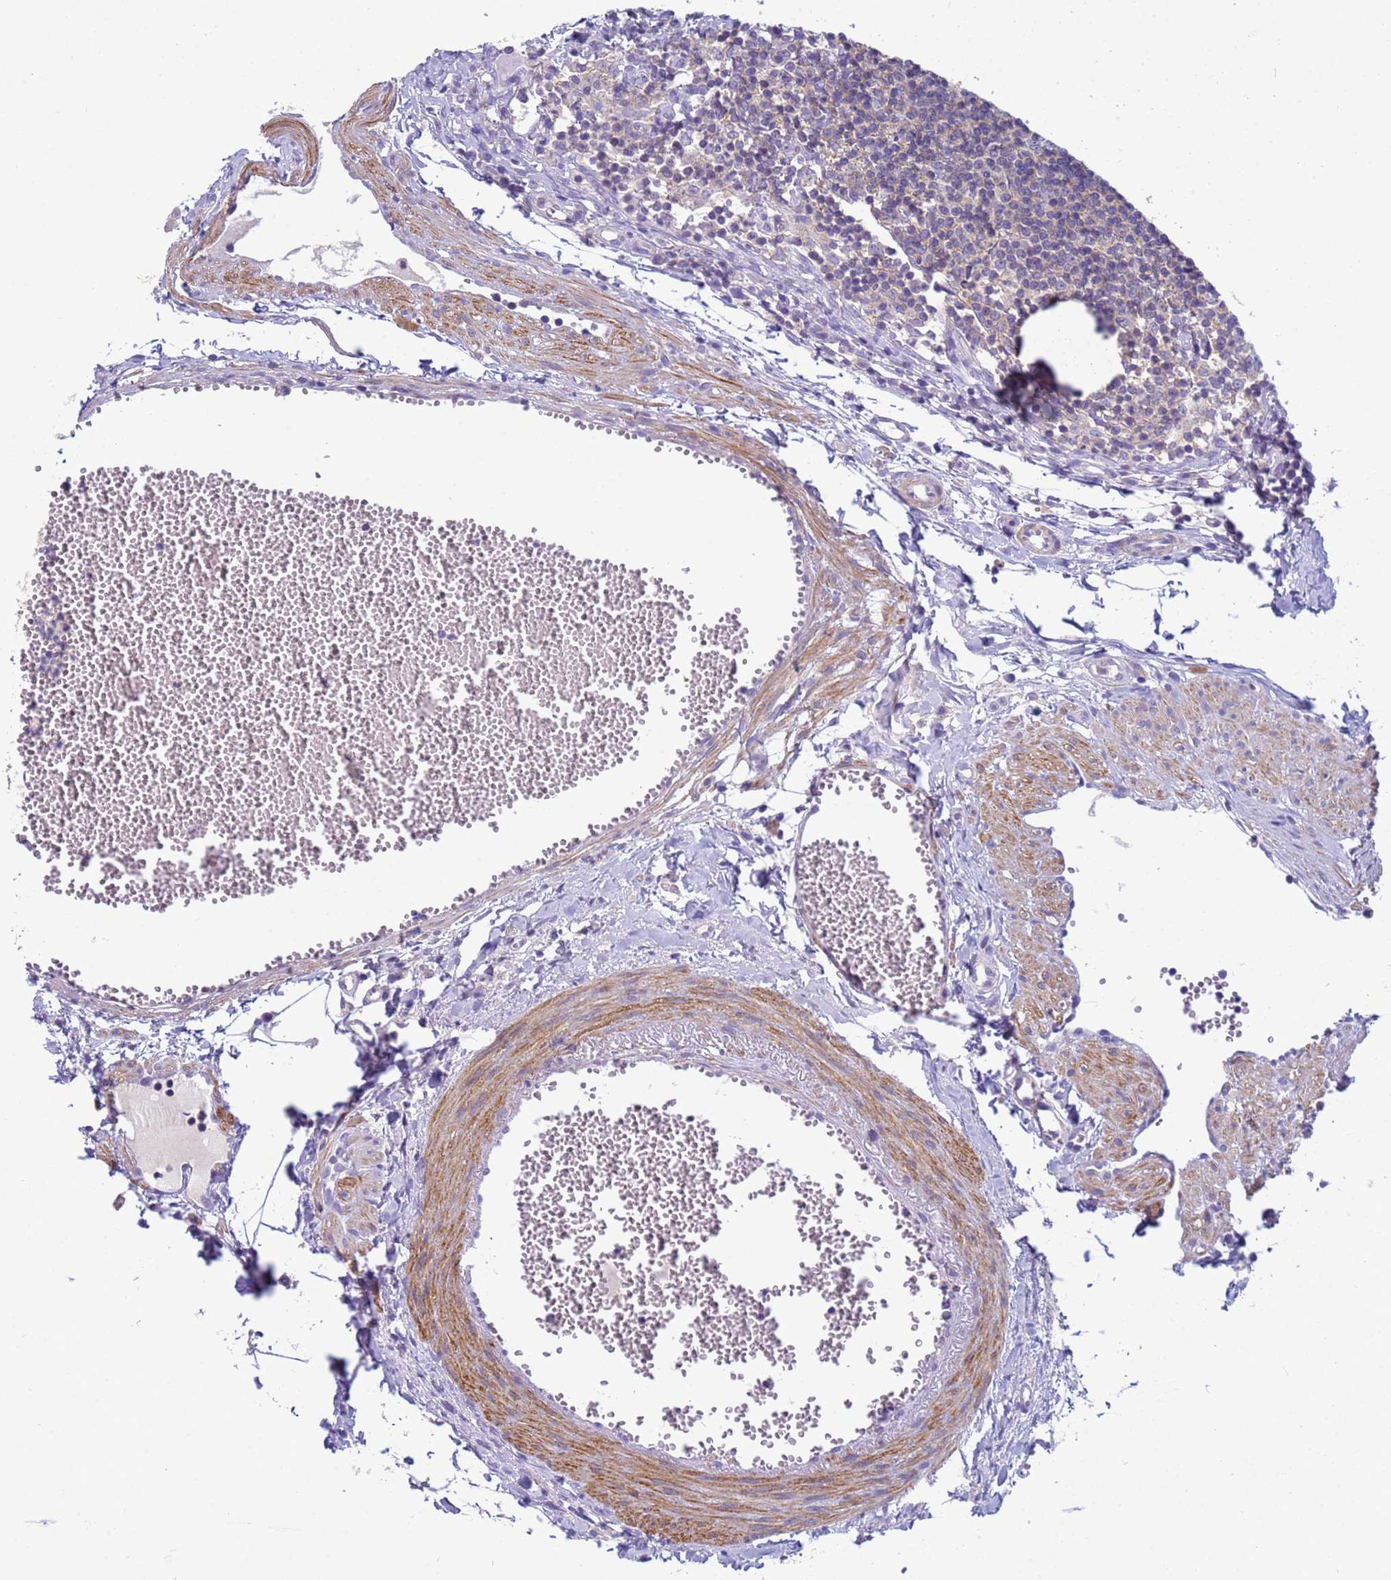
{"staining": {"intensity": "weak", "quantity": "<25%", "location": "cytoplasmic/membranous"}, "tissue": "lymph node", "cell_type": "Germinal center cells", "image_type": "normal", "snomed": [{"axis": "morphology", "description": "Normal tissue, NOS"}, {"axis": "topography", "description": "Lymph node"}], "caption": "Immunohistochemistry of normal lymph node shows no staining in germinal center cells. (Brightfield microscopy of DAB (3,3'-diaminobenzidine) immunohistochemistry (IHC) at high magnification).", "gene": "KLHL13", "patient": {"sex": "female", "age": 27}}